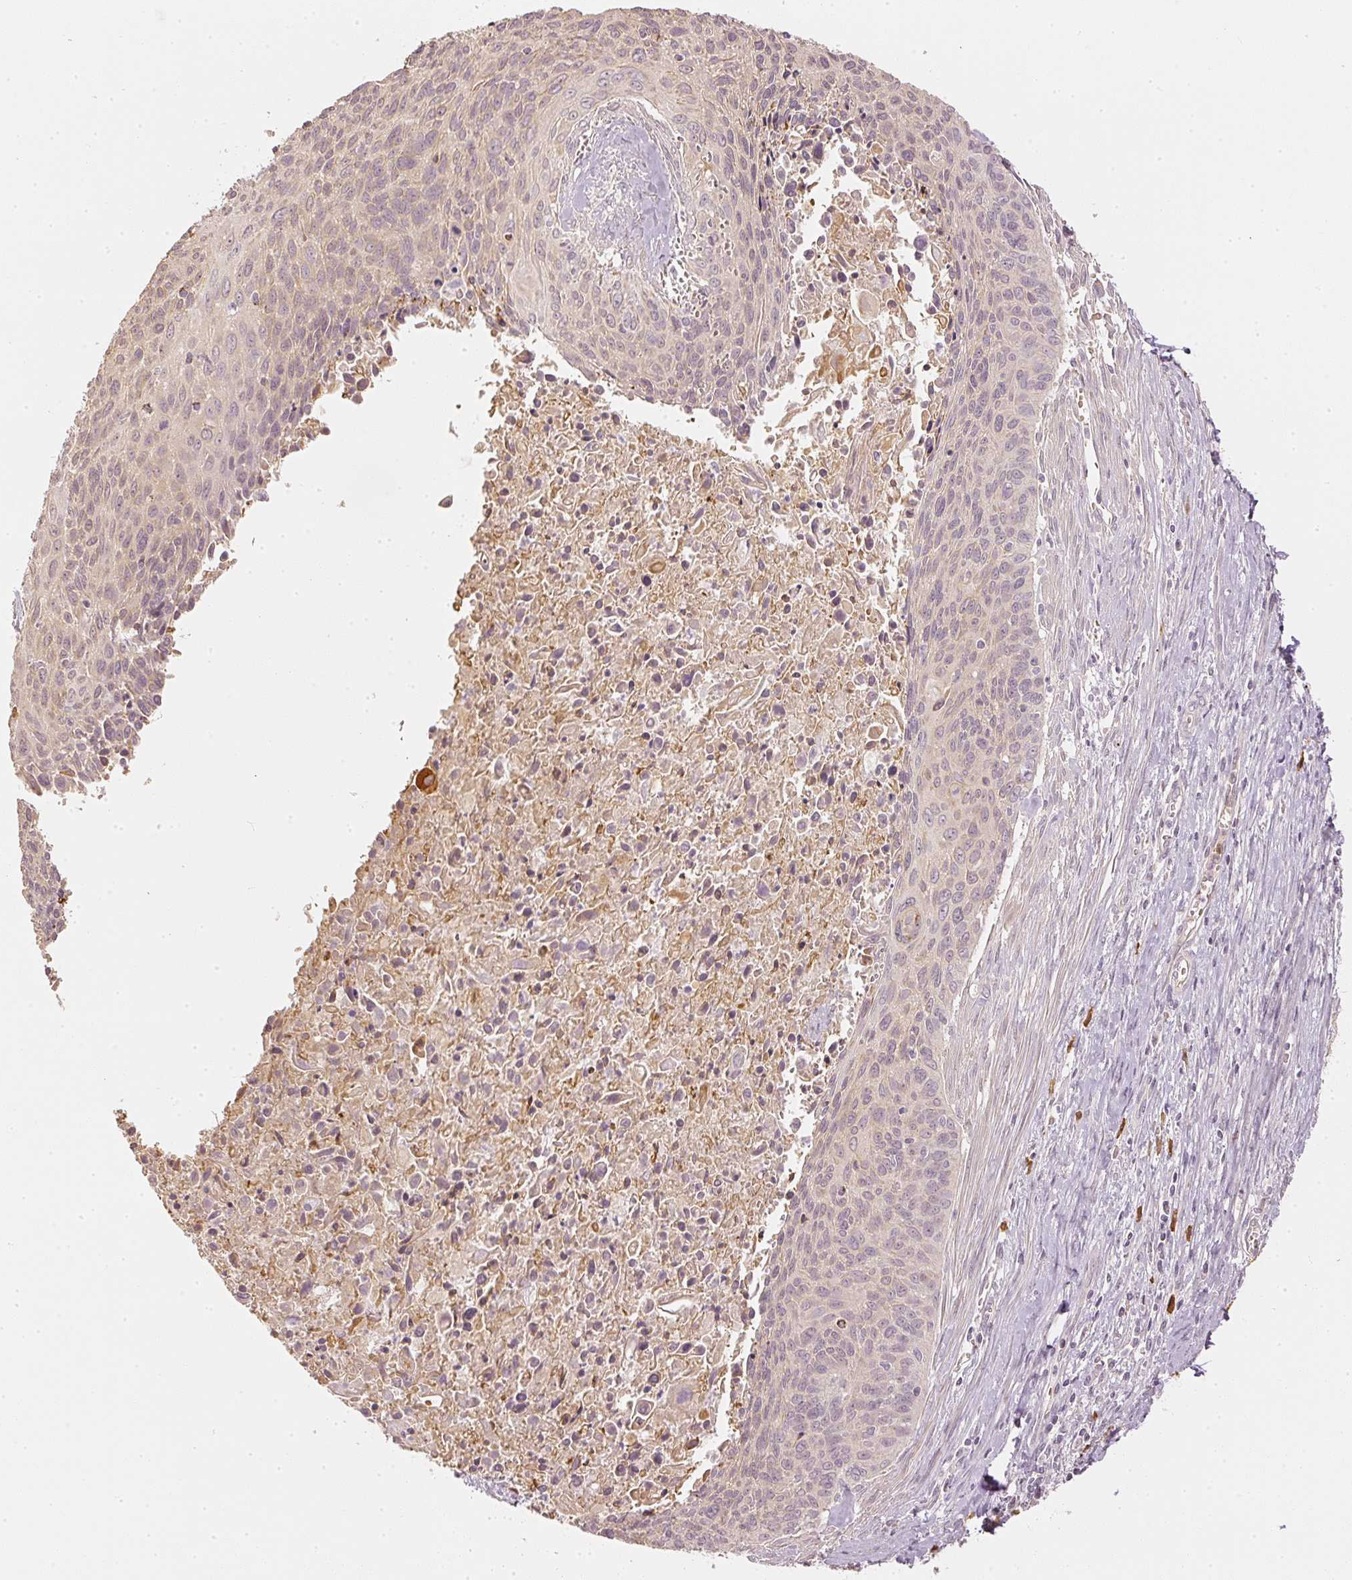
{"staining": {"intensity": "weak", "quantity": "25%-75%", "location": "cytoplasmic/membranous,nuclear"}, "tissue": "cervical cancer", "cell_type": "Tumor cells", "image_type": "cancer", "snomed": [{"axis": "morphology", "description": "Squamous cell carcinoma, NOS"}, {"axis": "topography", "description": "Cervix"}], "caption": "Protein expression analysis of human cervical cancer reveals weak cytoplasmic/membranous and nuclear positivity in about 25%-75% of tumor cells.", "gene": "GZMA", "patient": {"sex": "female", "age": 55}}